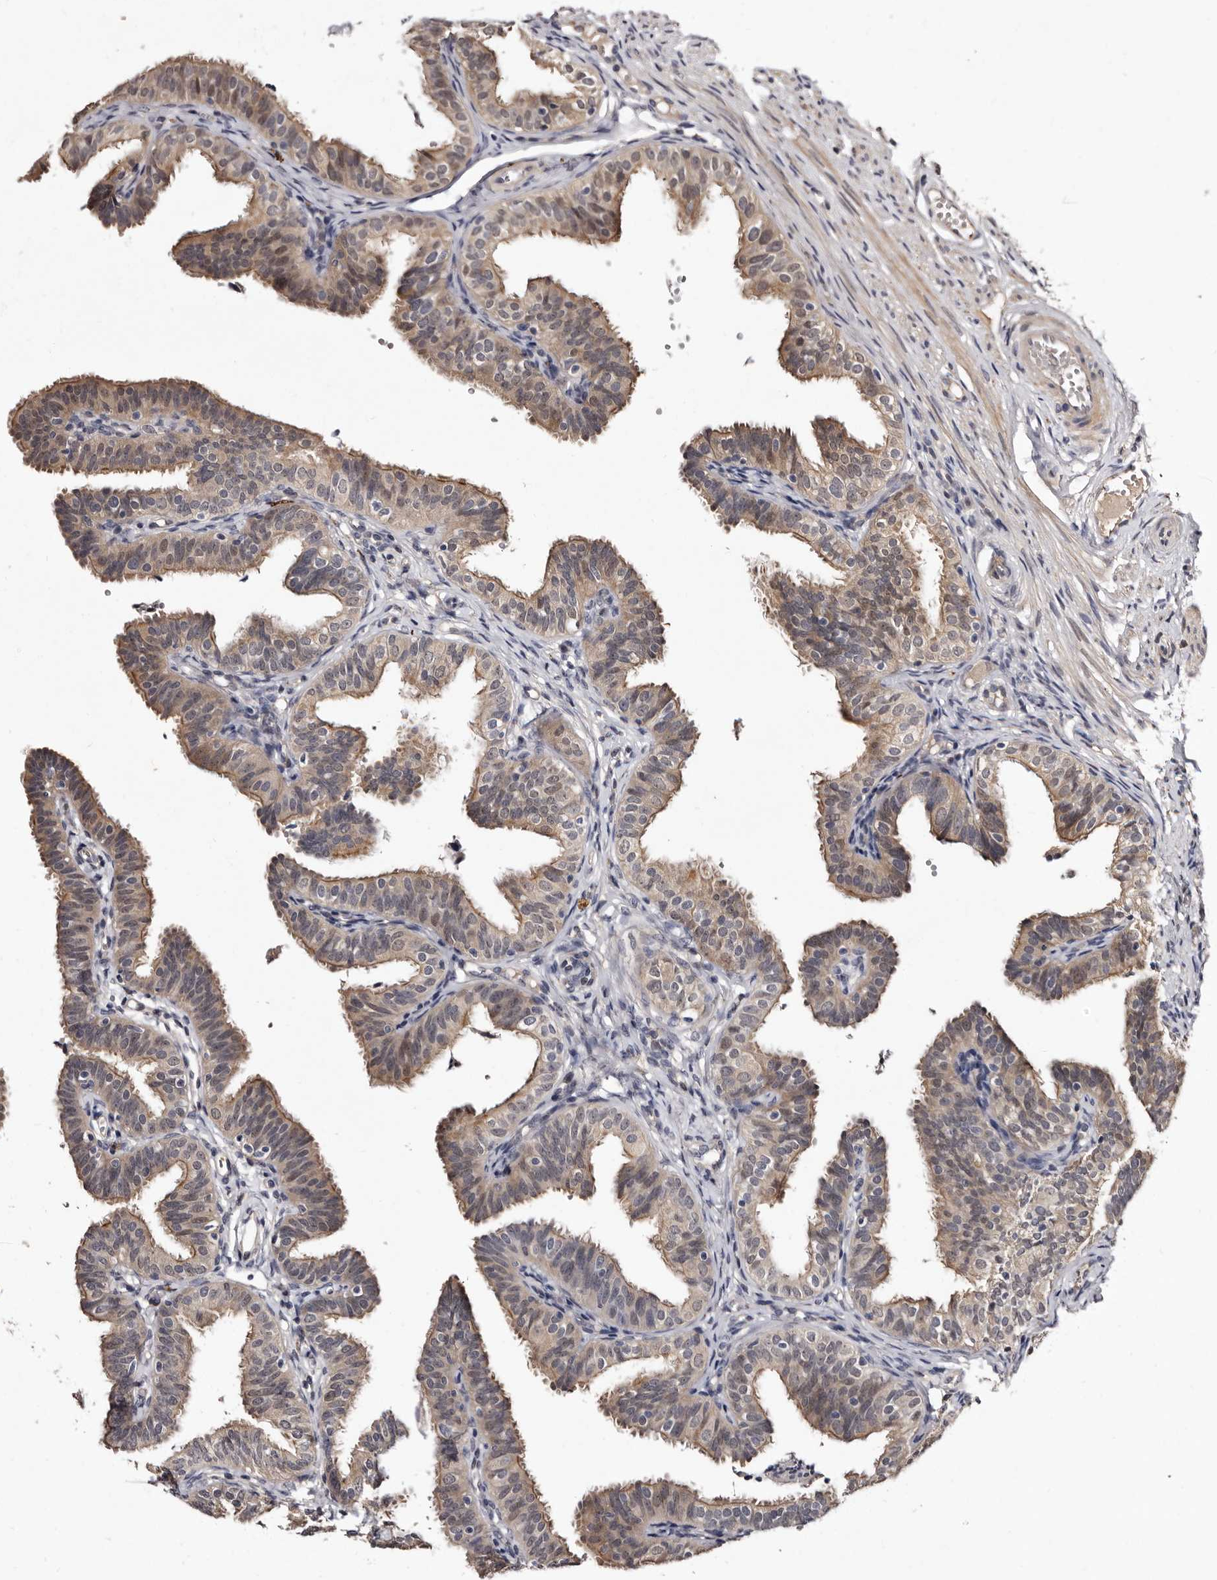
{"staining": {"intensity": "weak", "quantity": "25%-75%", "location": "cytoplasmic/membranous"}, "tissue": "fallopian tube", "cell_type": "Glandular cells", "image_type": "normal", "snomed": [{"axis": "morphology", "description": "Normal tissue, NOS"}, {"axis": "topography", "description": "Fallopian tube"}], "caption": "This image shows immunohistochemistry (IHC) staining of normal fallopian tube, with low weak cytoplasmic/membranous expression in approximately 25%-75% of glandular cells.", "gene": "LANCL2", "patient": {"sex": "female", "age": 35}}